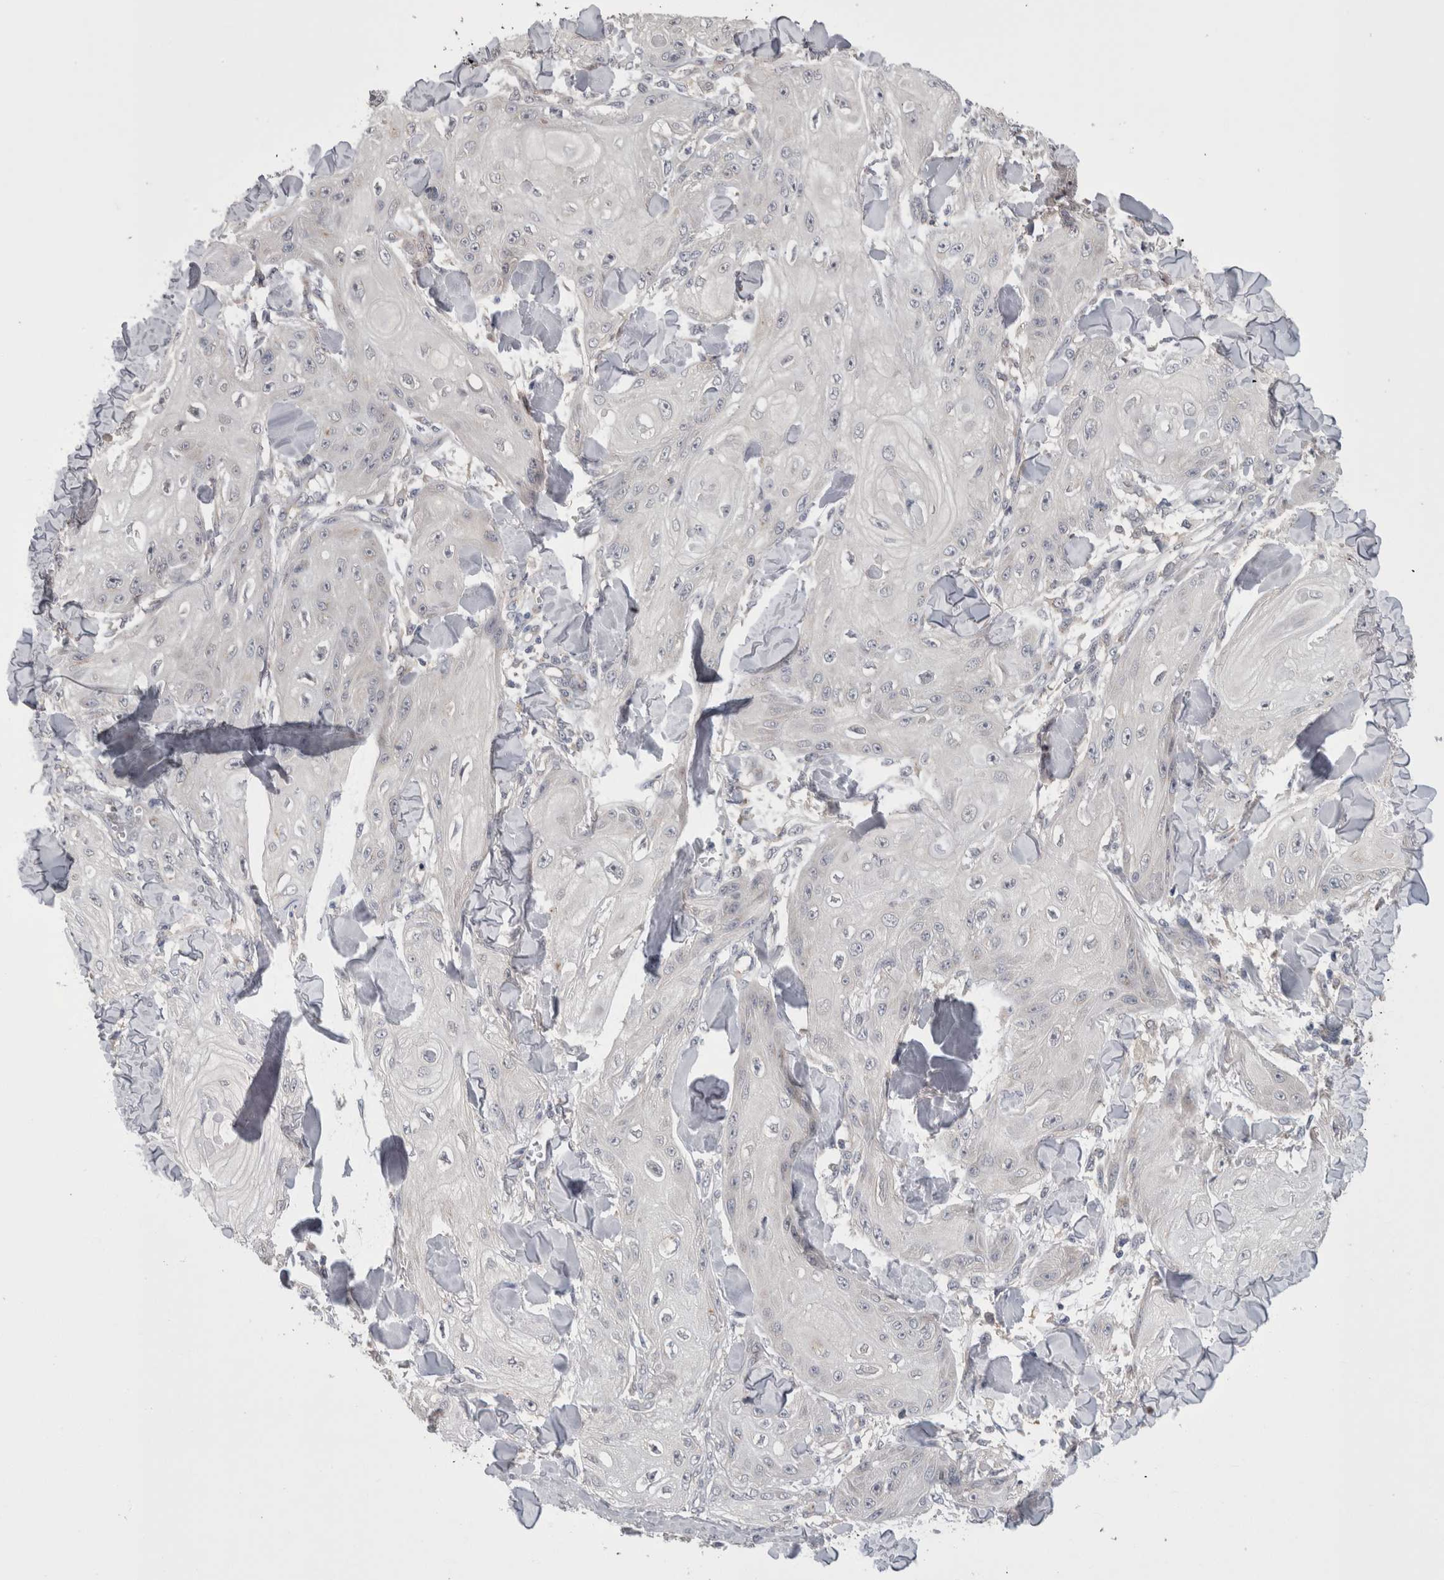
{"staining": {"intensity": "negative", "quantity": "none", "location": "none"}, "tissue": "skin cancer", "cell_type": "Tumor cells", "image_type": "cancer", "snomed": [{"axis": "morphology", "description": "Squamous cell carcinoma, NOS"}, {"axis": "topography", "description": "Skin"}], "caption": "An image of skin squamous cell carcinoma stained for a protein displays no brown staining in tumor cells.", "gene": "DCTN6", "patient": {"sex": "male", "age": 74}}